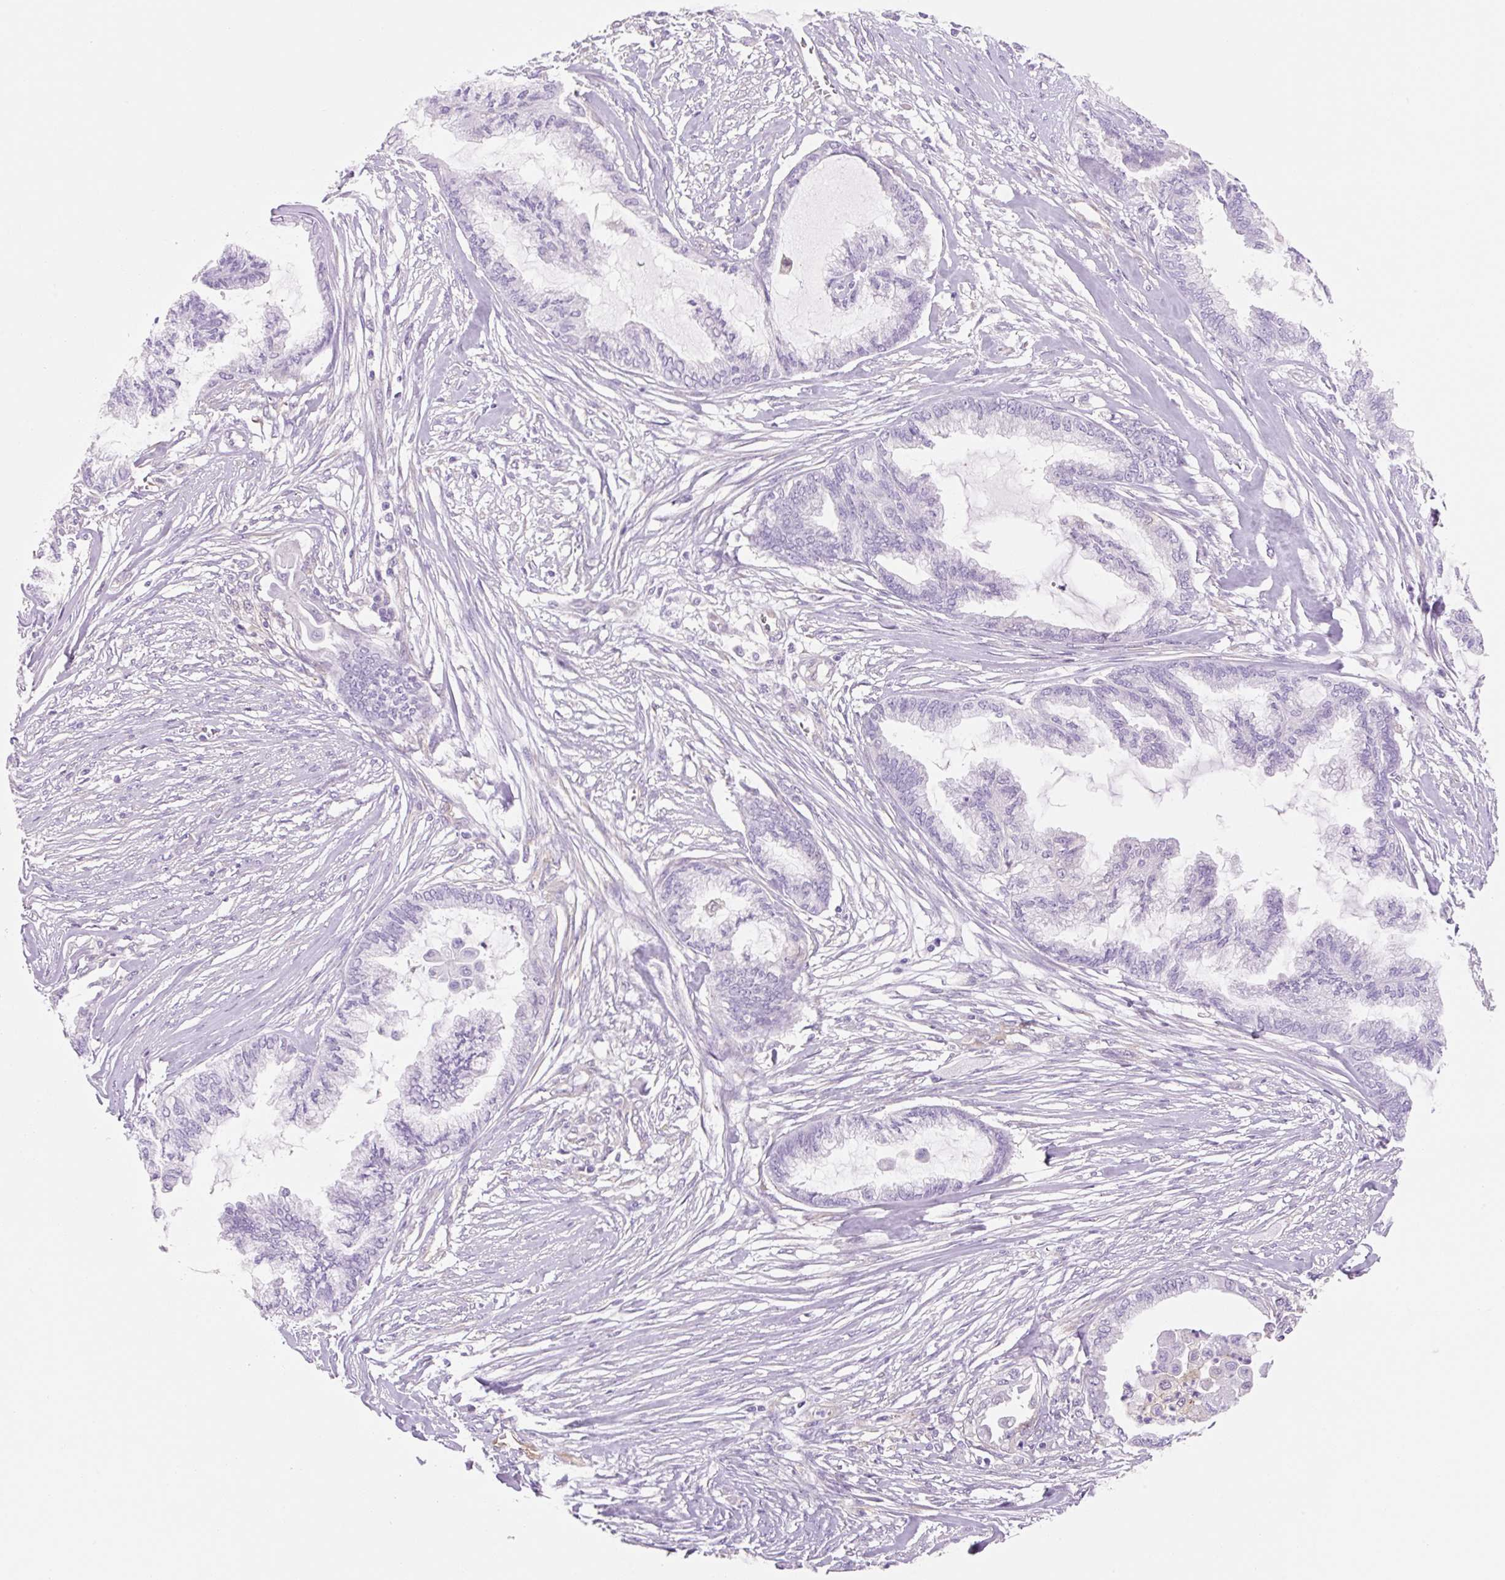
{"staining": {"intensity": "negative", "quantity": "none", "location": "none"}, "tissue": "endometrial cancer", "cell_type": "Tumor cells", "image_type": "cancer", "snomed": [{"axis": "morphology", "description": "Adenocarcinoma, NOS"}, {"axis": "topography", "description": "Endometrium"}], "caption": "Adenocarcinoma (endometrial) was stained to show a protein in brown. There is no significant expression in tumor cells.", "gene": "FABP5", "patient": {"sex": "female", "age": 86}}